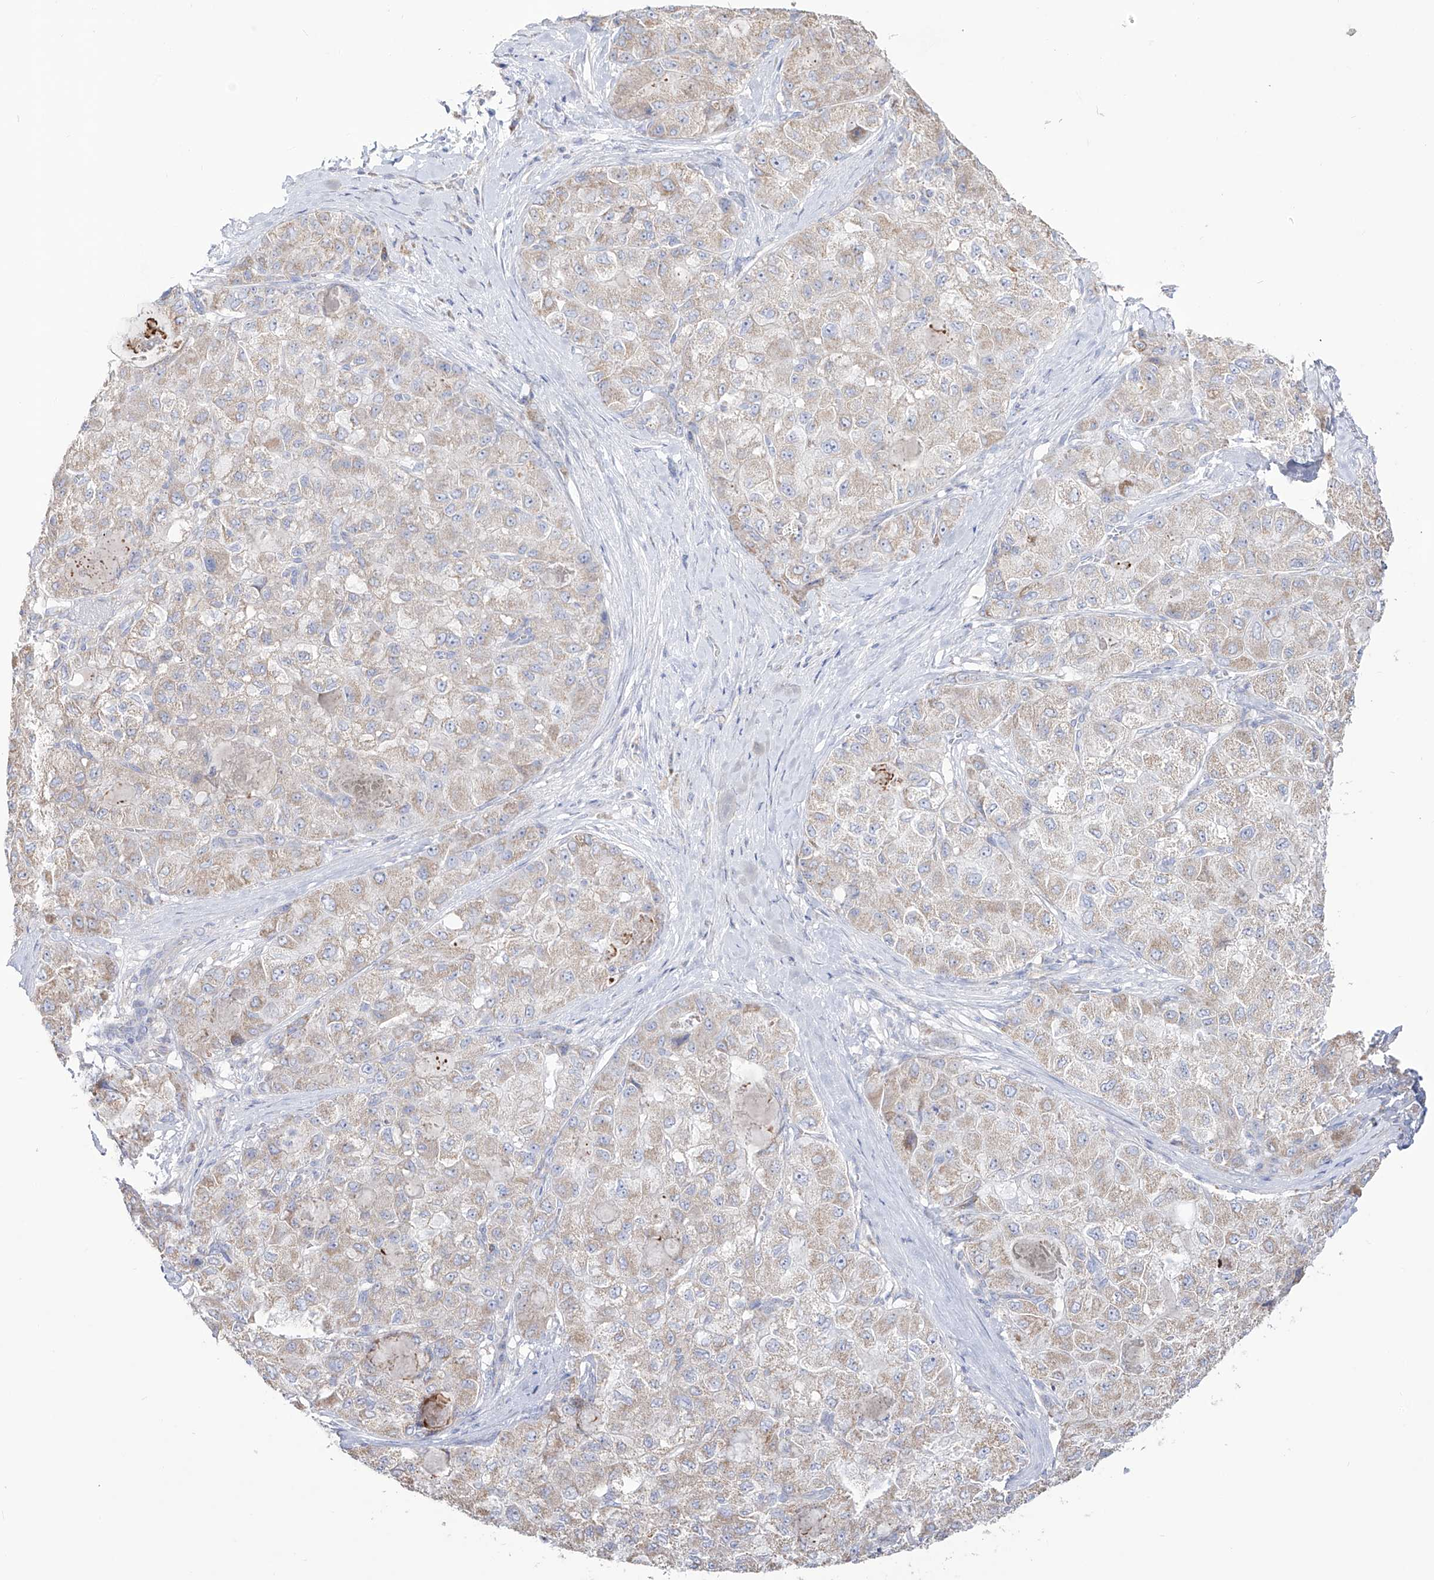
{"staining": {"intensity": "weak", "quantity": "25%-75%", "location": "cytoplasmic/membranous"}, "tissue": "liver cancer", "cell_type": "Tumor cells", "image_type": "cancer", "snomed": [{"axis": "morphology", "description": "Carcinoma, Hepatocellular, NOS"}, {"axis": "topography", "description": "Liver"}], "caption": "IHC staining of liver hepatocellular carcinoma, which reveals low levels of weak cytoplasmic/membranous expression in about 25%-75% of tumor cells indicating weak cytoplasmic/membranous protein positivity. The staining was performed using DAB (3,3'-diaminobenzidine) (brown) for protein detection and nuclei were counterstained in hematoxylin (blue).", "gene": "RCHY1", "patient": {"sex": "male", "age": 80}}